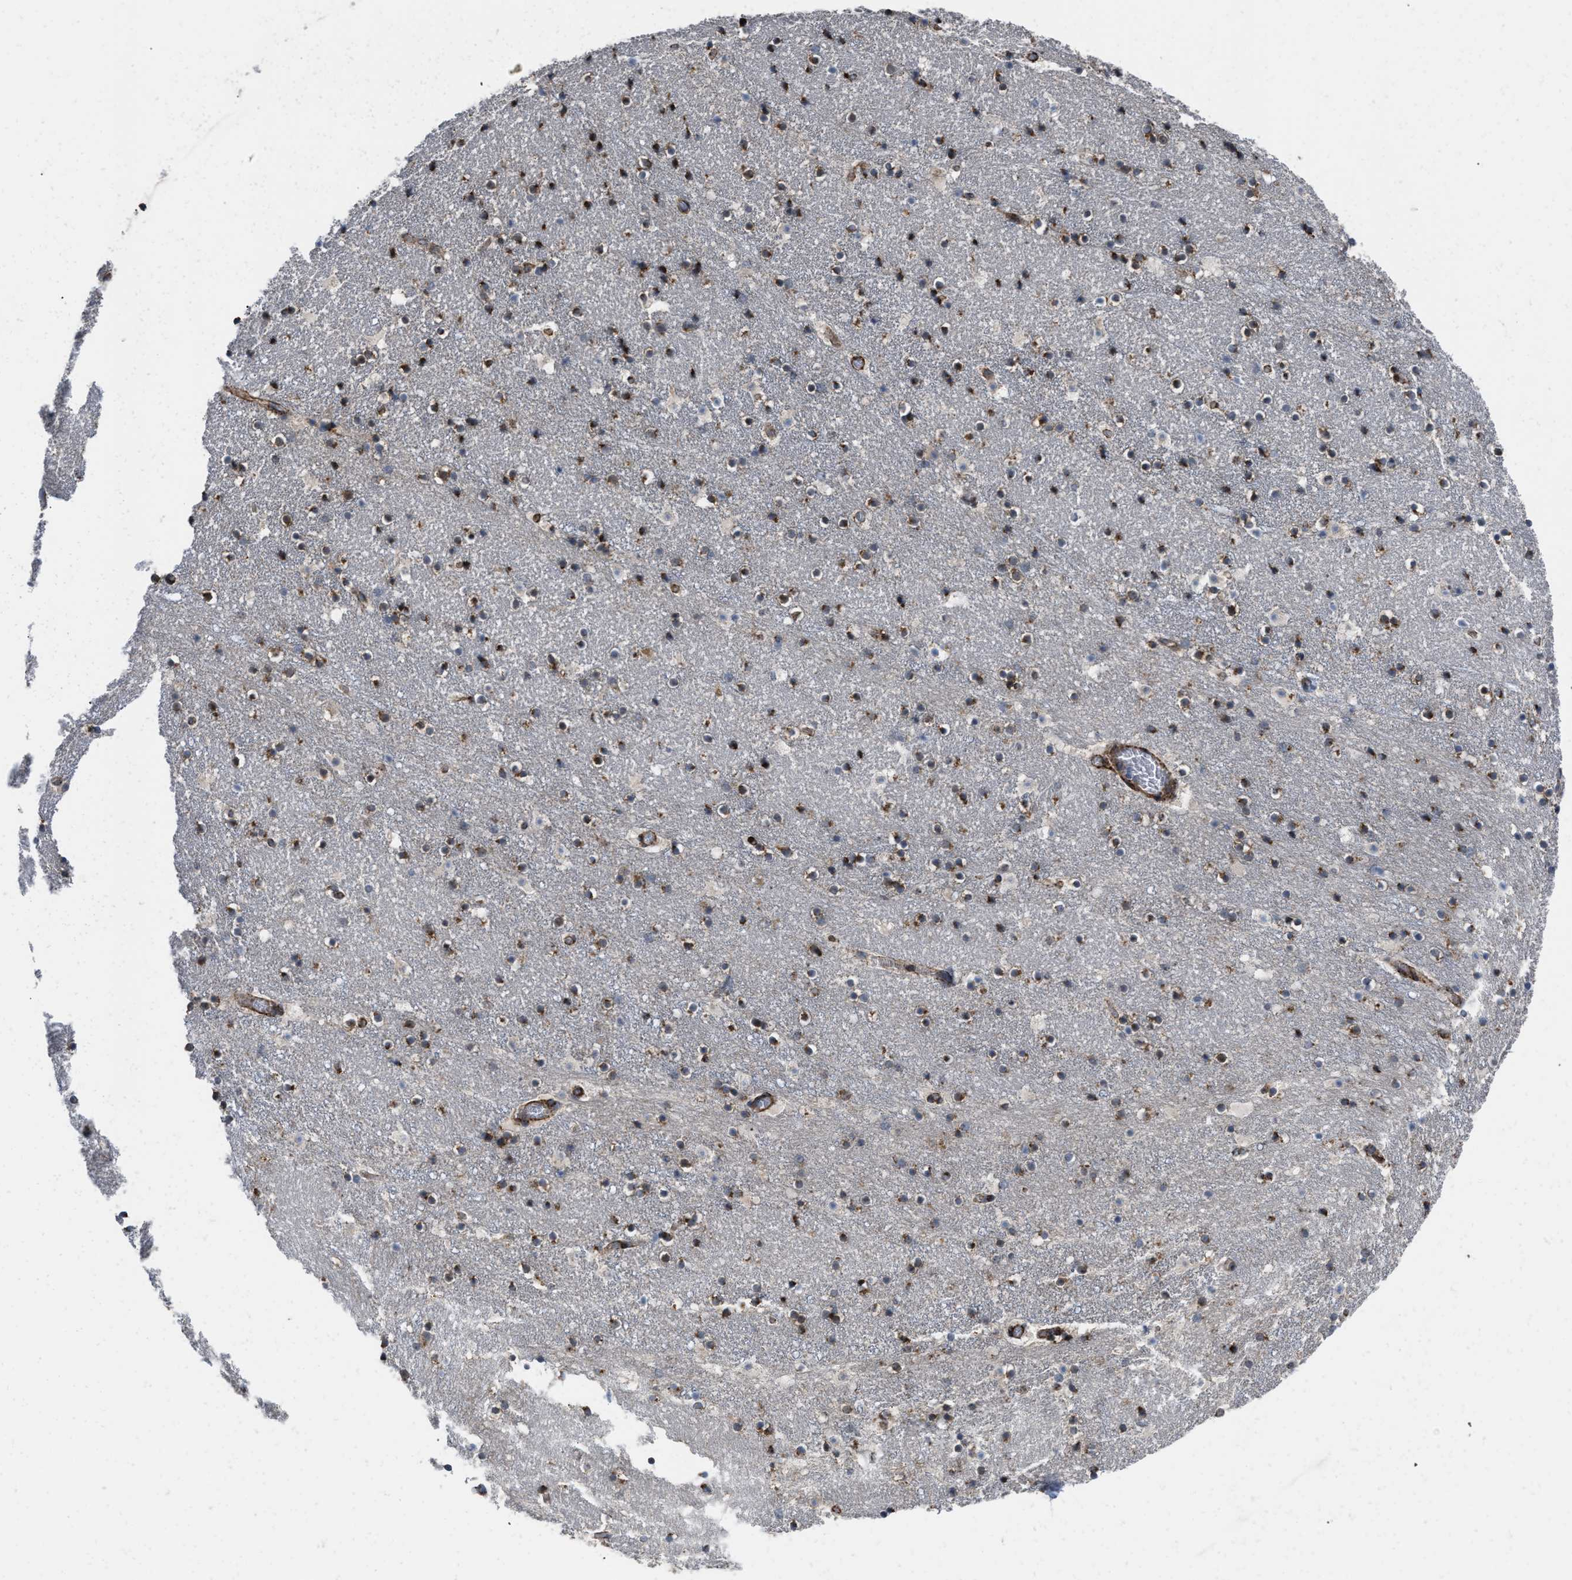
{"staining": {"intensity": "strong", "quantity": "25%-75%", "location": "cytoplasmic/membranous"}, "tissue": "caudate", "cell_type": "Glial cells", "image_type": "normal", "snomed": [{"axis": "morphology", "description": "Normal tissue, NOS"}, {"axis": "topography", "description": "Lateral ventricle wall"}], "caption": "Immunohistochemical staining of unremarkable caudate reveals strong cytoplasmic/membranous protein positivity in approximately 25%-75% of glial cells.", "gene": "AKAP1", "patient": {"sex": "male", "age": 45}}